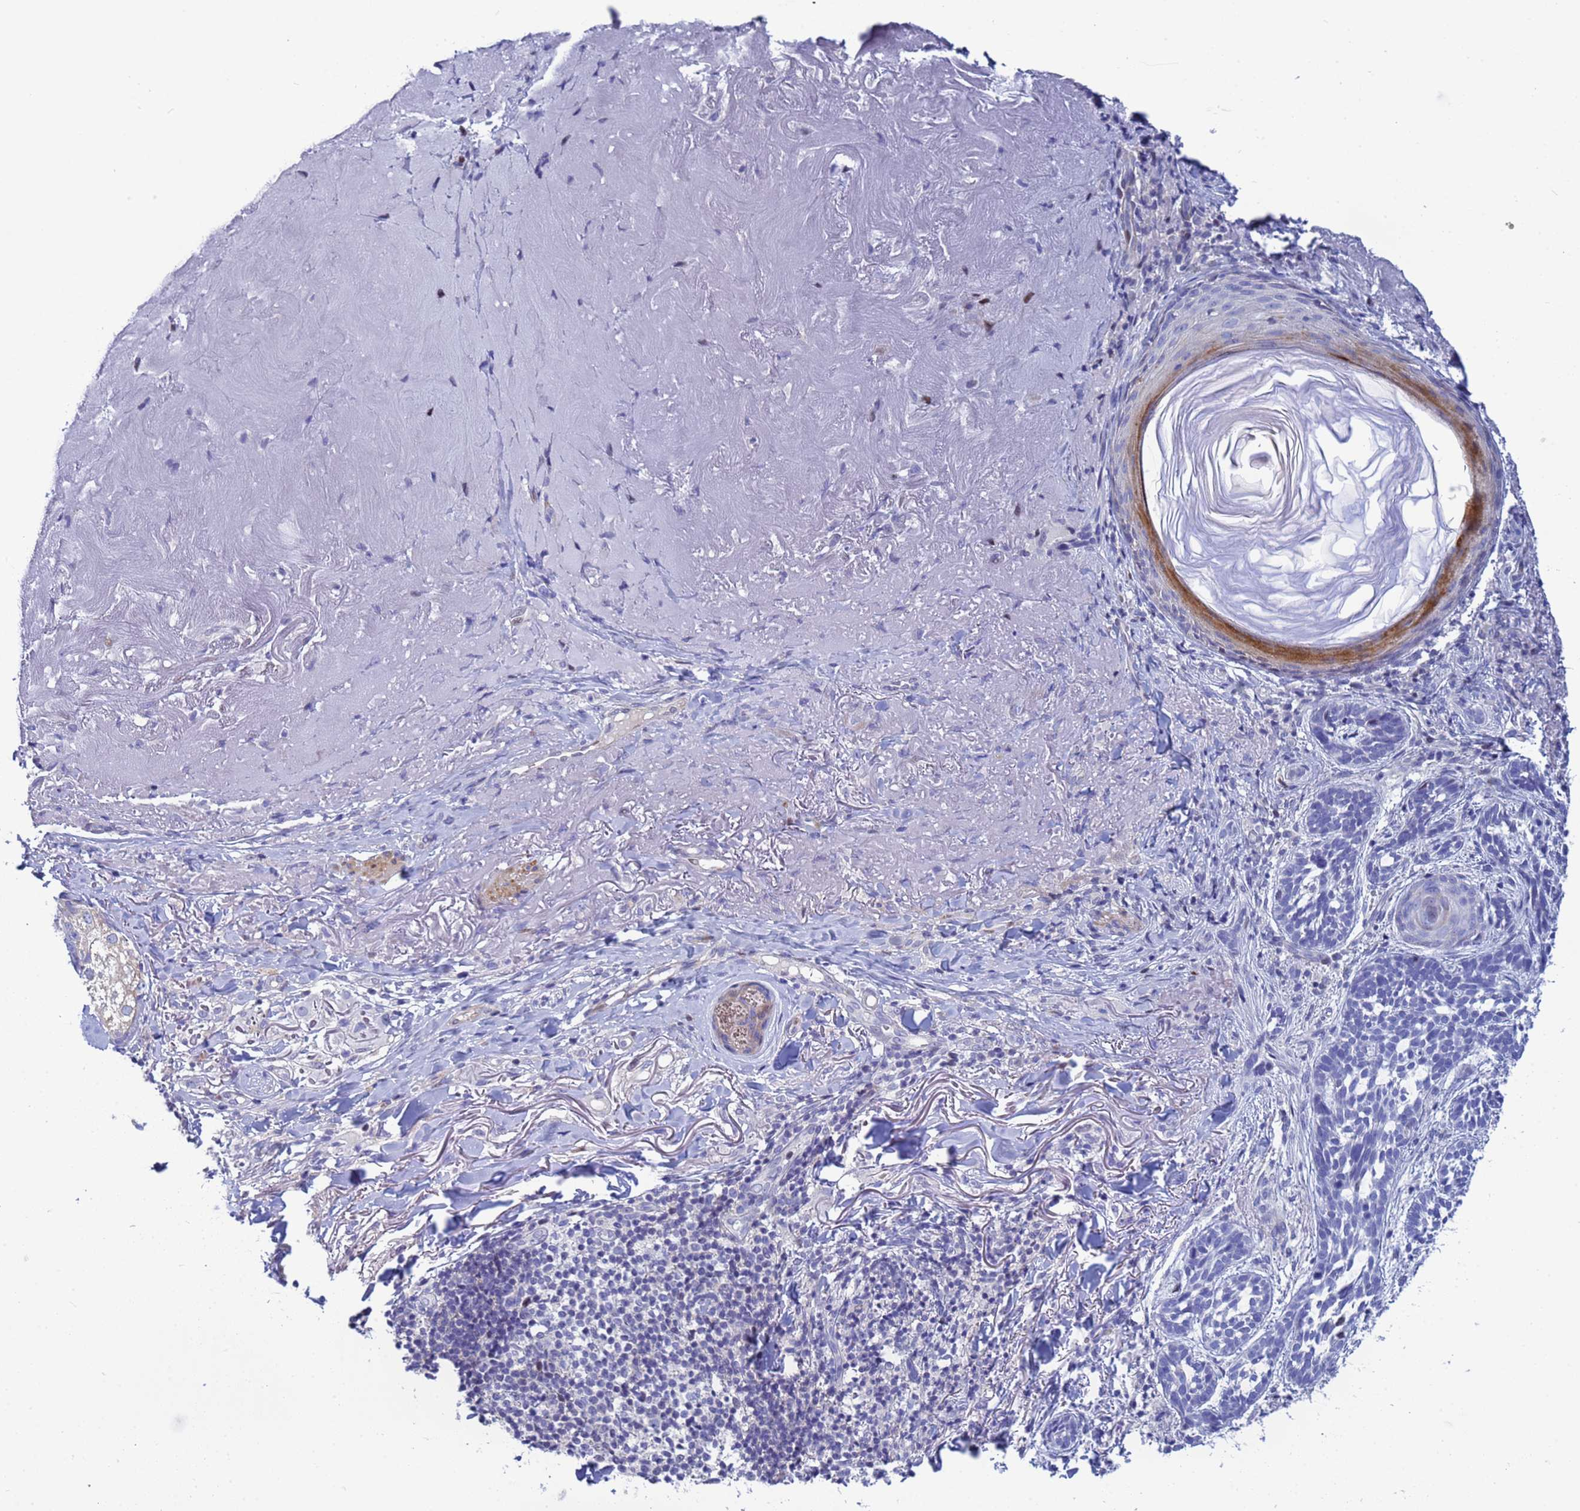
{"staining": {"intensity": "negative", "quantity": "none", "location": "none"}, "tissue": "skin cancer", "cell_type": "Tumor cells", "image_type": "cancer", "snomed": [{"axis": "morphology", "description": "Basal cell carcinoma"}, {"axis": "topography", "description": "Skin"}], "caption": "A high-resolution histopathology image shows immunohistochemistry staining of skin cancer (basal cell carcinoma), which displays no significant staining in tumor cells.", "gene": "PPP6R1", "patient": {"sex": "male", "age": 71}}